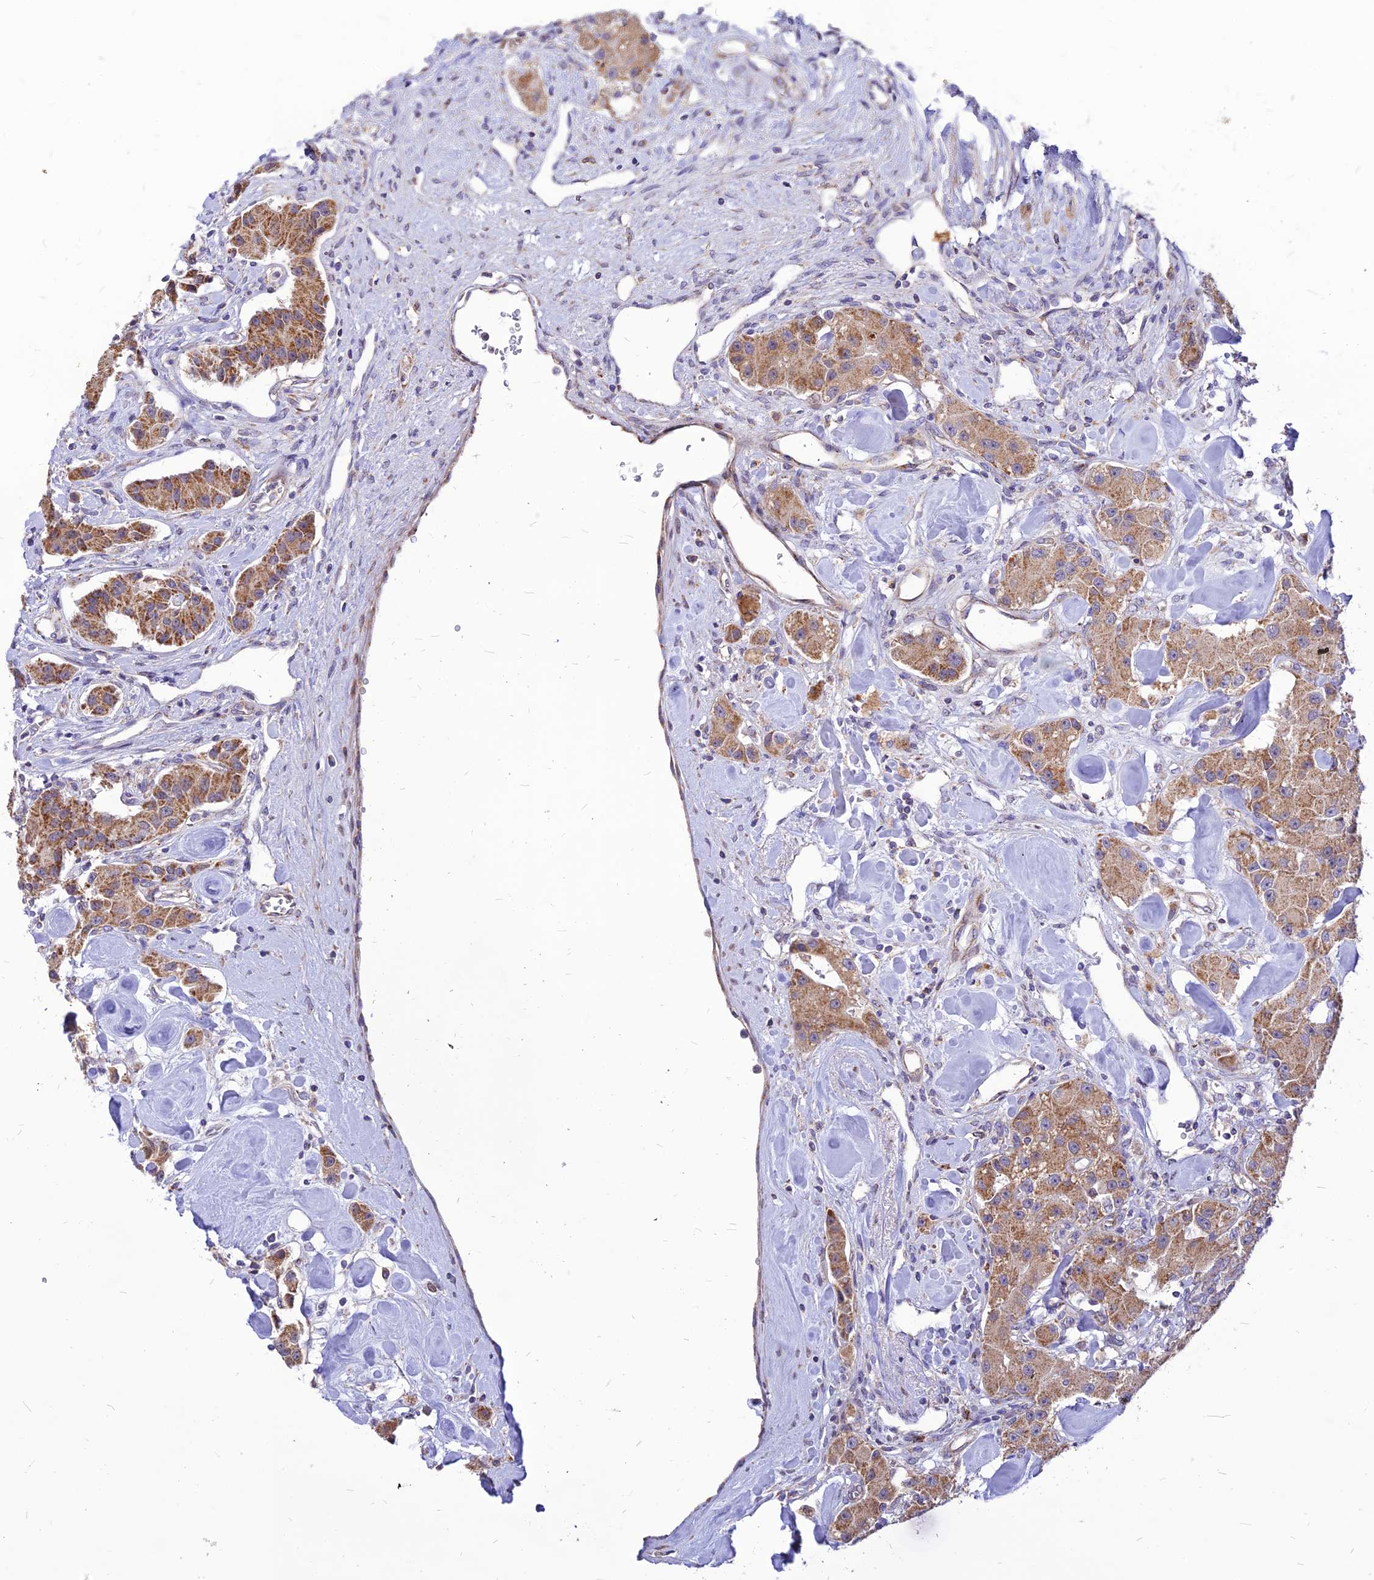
{"staining": {"intensity": "moderate", "quantity": ">75%", "location": "cytoplasmic/membranous"}, "tissue": "carcinoid", "cell_type": "Tumor cells", "image_type": "cancer", "snomed": [{"axis": "morphology", "description": "Carcinoid, malignant, NOS"}, {"axis": "topography", "description": "Pancreas"}], "caption": "Protein expression analysis of carcinoid (malignant) displays moderate cytoplasmic/membranous staining in about >75% of tumor cells. The protein of interest is shown in brown color, while the nuclei are stained blue.", "gene": "ECI1", "patient": {"sex": "male", "age": 41}}